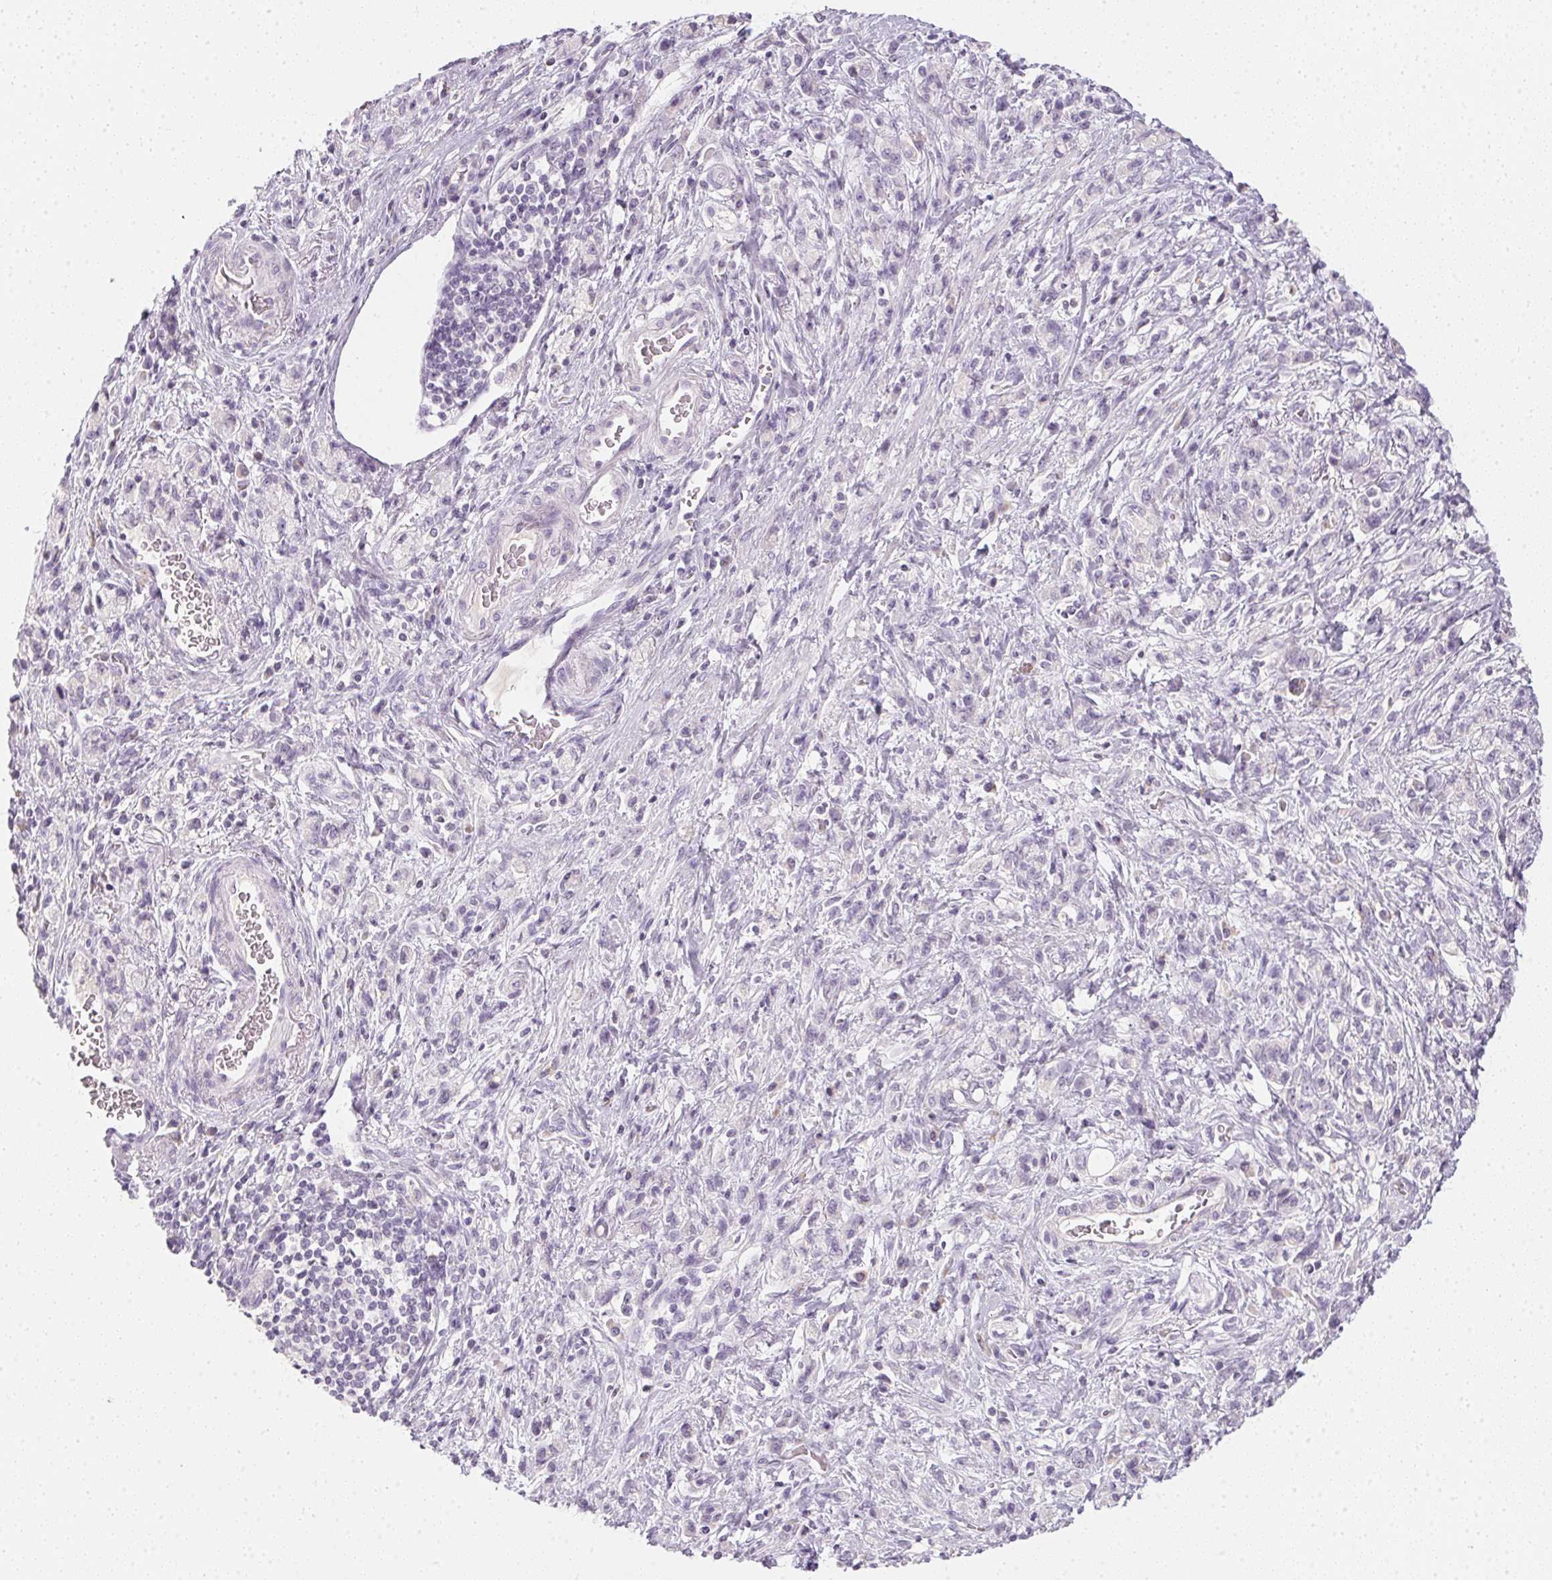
{"staining": {"intensity": "negative", "quantity": "none", "location": "none"}, "tissue": "stomach cancer", "cell_type": "Tumor cells", "image_type": "cancer", "snomed": [{"axis": "morphology", "description": "Adenocarcinoma, NOS"}, {"axis": "topography", "description": "Stomach"}], "caption": "DAB (3,3'-diaminobenzidine) immunohistochemical staining of human stomach adenocarcinoma reveals no significant staining in tumor cells.", "gene": "TMEM72", "patient": {"sex": "male", "age": 77}}